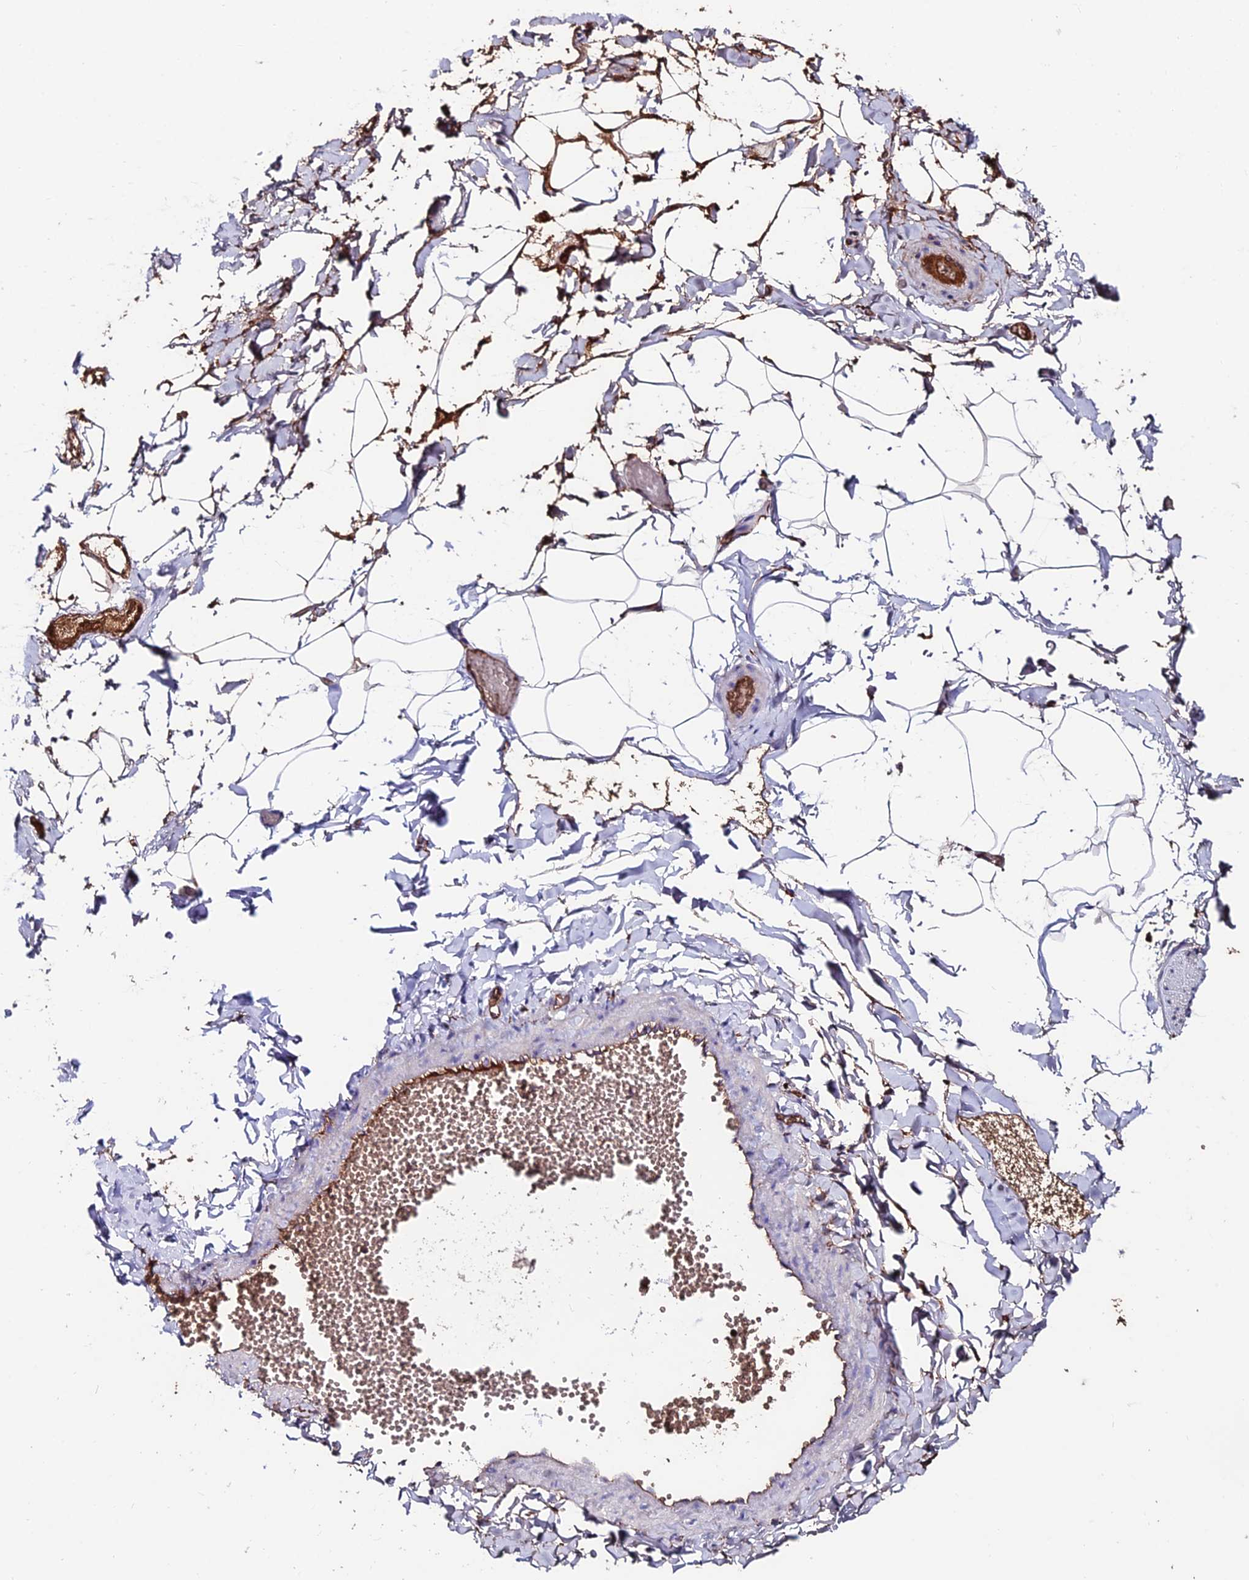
{"staining": {"intensity": "strong", "quantity": "<25%", "location": "cytoplasmic/membranous"}, "tissue": "adipose tissue", "cell_type": "Adipocytes", "image_type": "normal", "snomed": [{"axis": "morphology", "description": "Normal tissue, NOS"}, {"axis": "topography", "description": "Gallbladder"}, {"axis": "topography", "description": "Peripheral nerve tissue"}], "caption": "Immunohistochemical staining of normal adipose tissue displays <25% levels of strong cytoplasmic/membranous protein expression in about <25% of adipocytes.", "gene": "SLC25A16", "patient": {"sex": "male", "age": 38}}